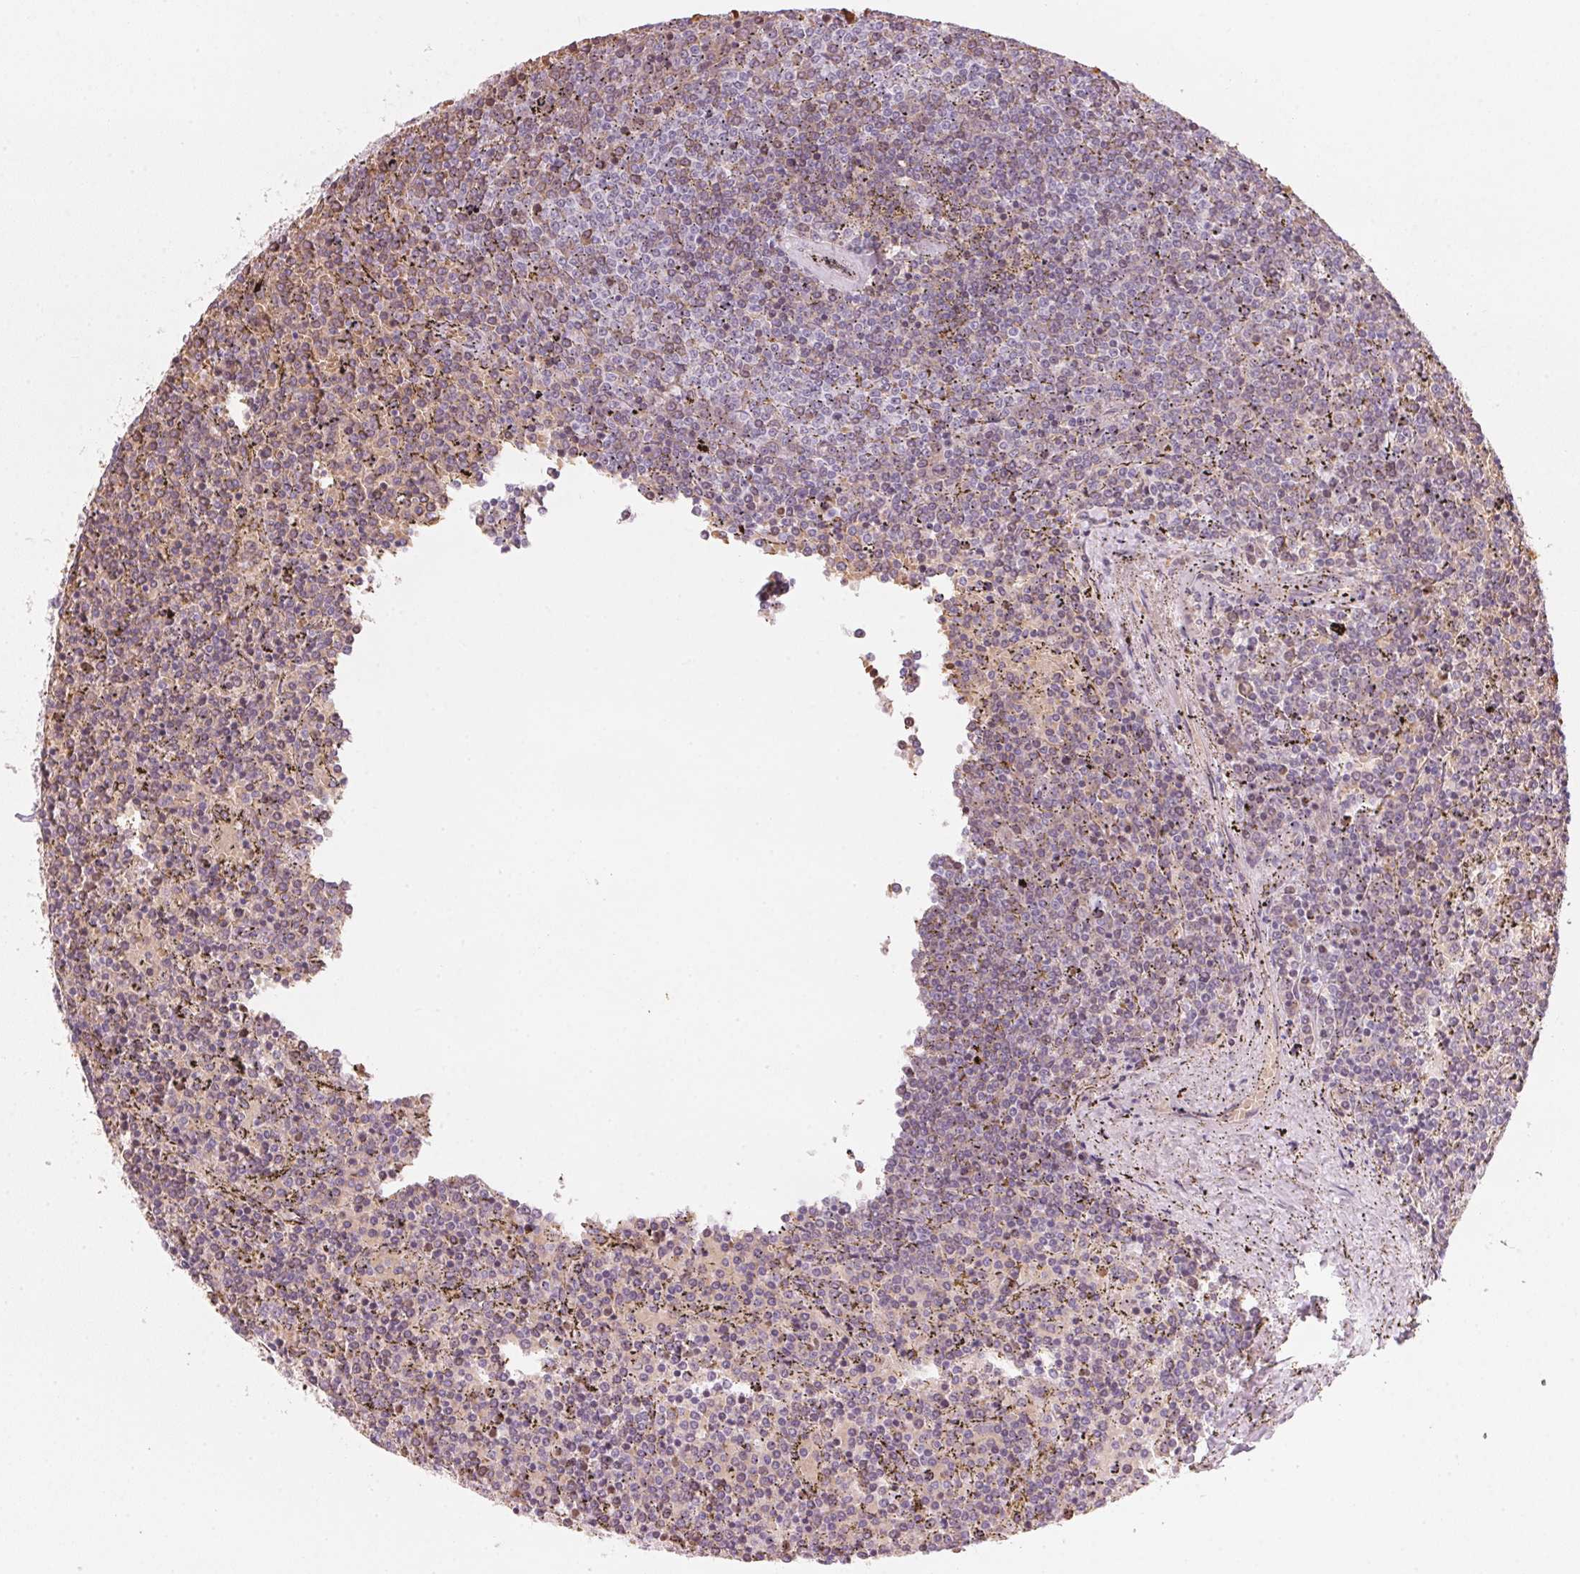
{"staining": {"intensity": "weak", "quantity": "25%-75%", "location": "nuclear"}, "tissue": "lymphoma", "cell_type": "Tumor cells", "image_type": "cancer", "snomed": [{"axis": "morphology", "description": "Malignant lymphoma, non-Hodgkin's type, Low grade"}, {"axis": "topography", "description": "Spleen"}], "caption": "Tumor cells reveal low levels of weak nuclear staining in approximately 25%-75% of cells in human lymphoma. (Stains: DAB in brown, nuclei in blue, Microscopy: brightfield microscopy at high magnification).", "gene": "DNTTIP2", "patient": {"sex": "female", "age": 77}}